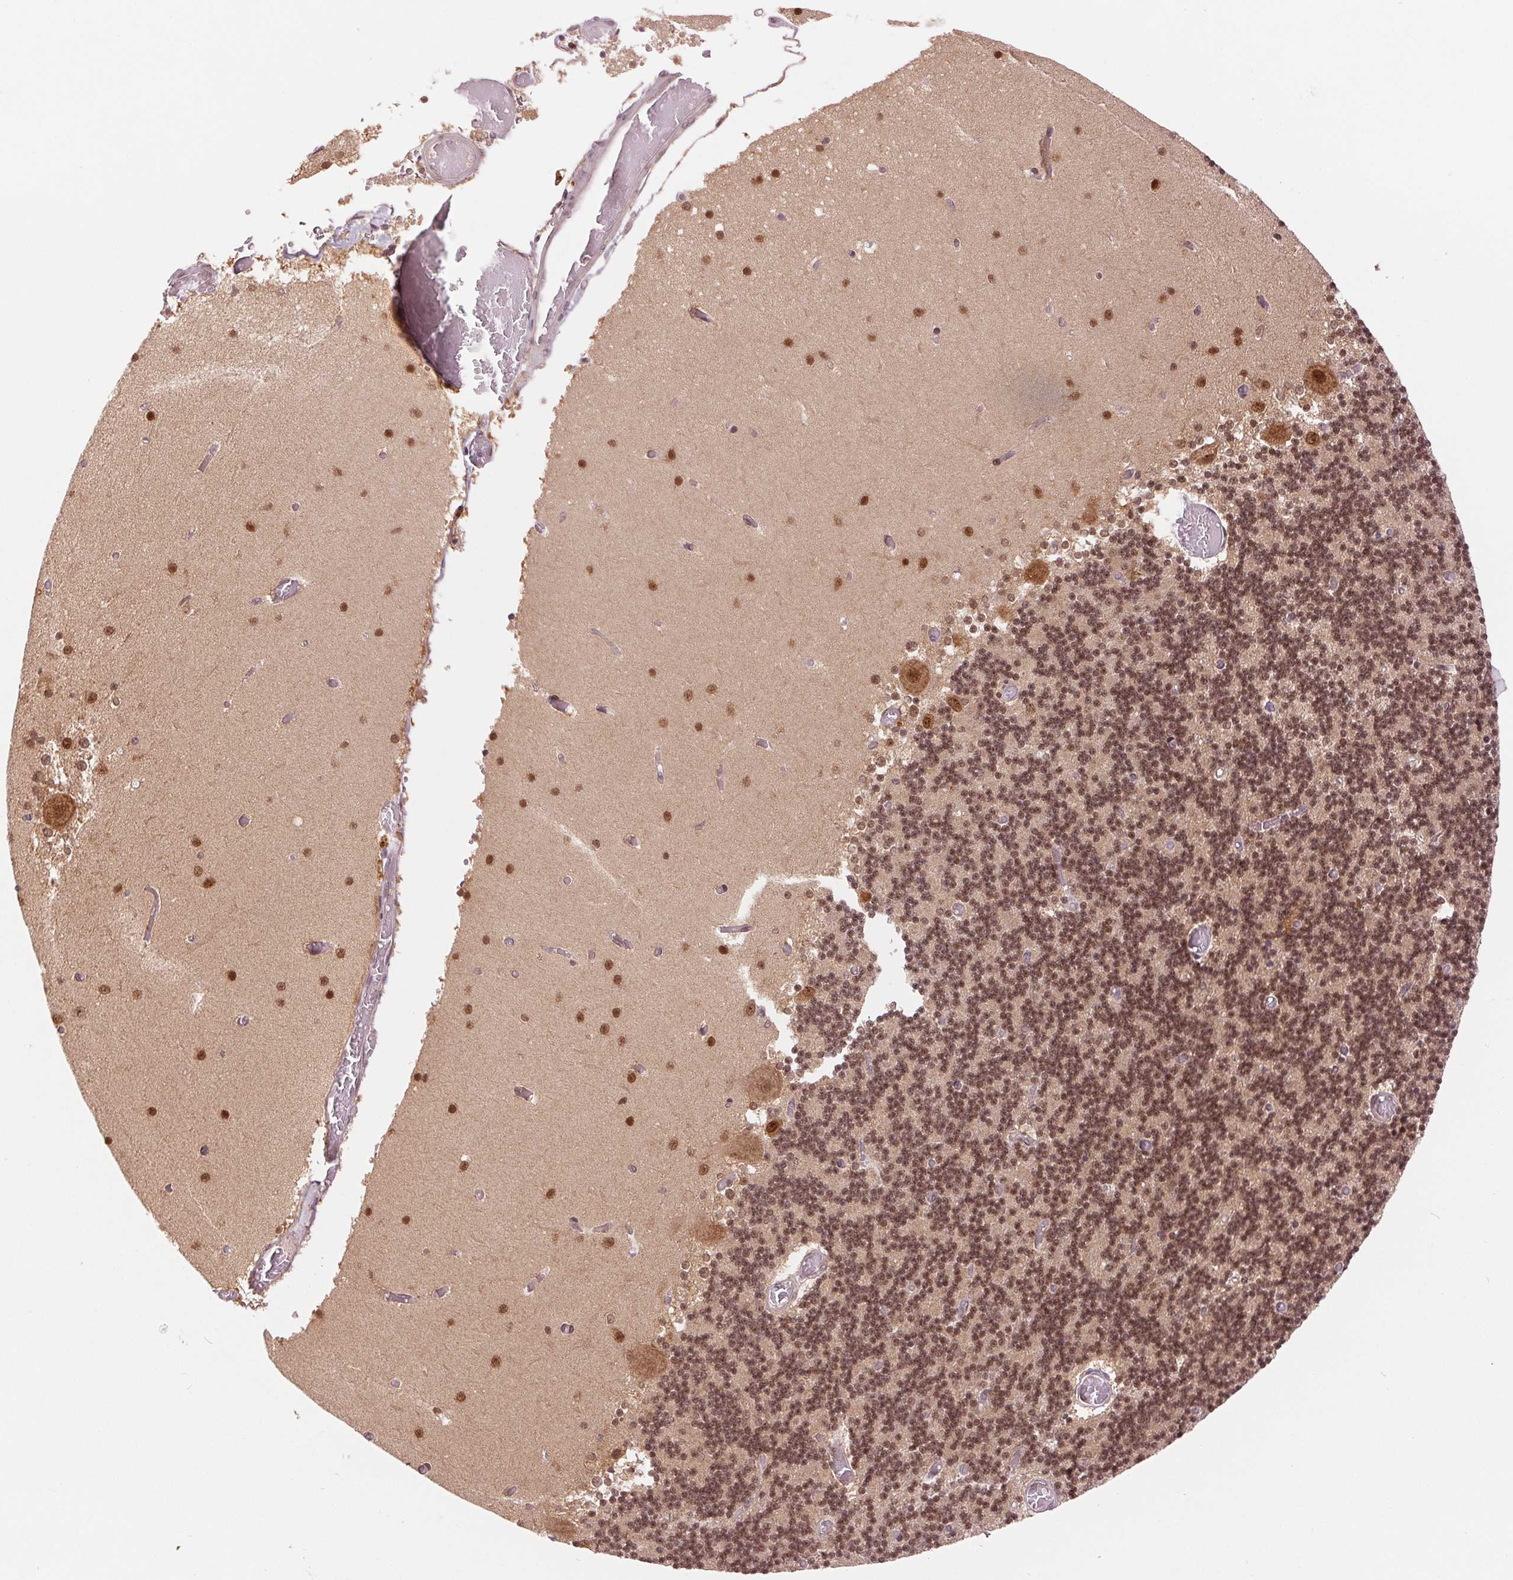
{"staining": {"intensity": "moderate", "quantity": ">75%", "location": "nuclear"}, "tissue": "cerebellum", "cell_type": "Cells in granular layer", "image_type": "normal", "snomed": [{"axis": "morphology", "description": "Normal tissue, NOS"}, {"axis": "topography", "description": "Cerebellum"}], "caption": "Moderate nuclear expression for a protein is appreciated in about >75% of cells in granular layer of unremarkable cerebellum using IHC.", "gene": "ERI3", "patient": {"sex": "female", "age": 28}}